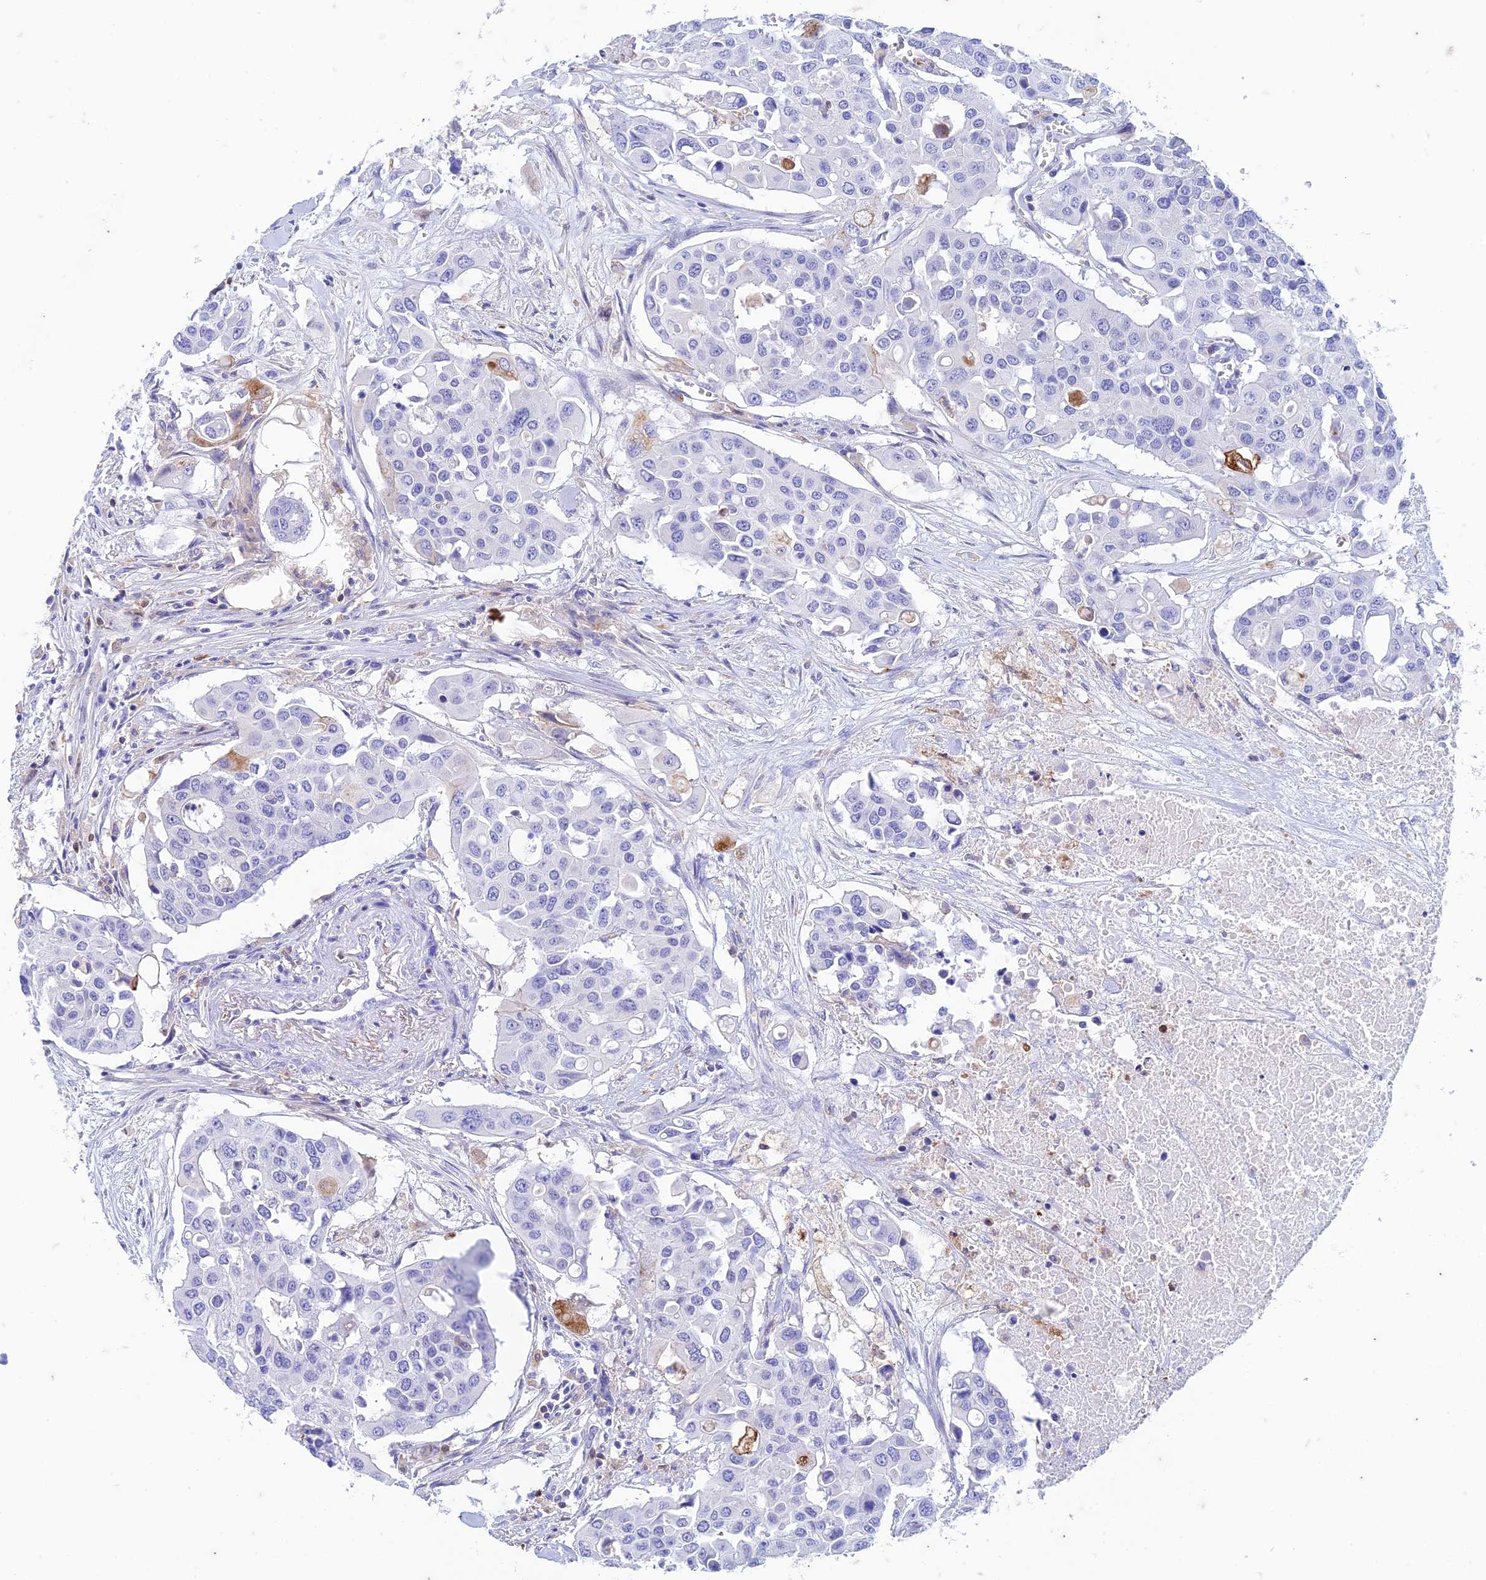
{"staining": {"intensity": "negative", "quantity": "none", "location": "none"}, "tissue": "colorectal cancer", "cell_type": "Tumor cells", "image_type": "cancer", "snomed": [{"axis": "morphology", "description": "Adenocarcinoma, NOS"}, {"axis": "topography", "description": "Colon"}], "caption": "A histopathology image of colorectal adenocarcinoma stained for a protein demonstrates no brown staining in tumor cells. Brightfield microscopy of immunohistochemistry stained with DAB (3,3'-diaminobenzidine) (brown) and hematoxylin (blue), captured at high magnification.", "gene": "FGF7", "patient": {"sex": "male", "age": 77}}